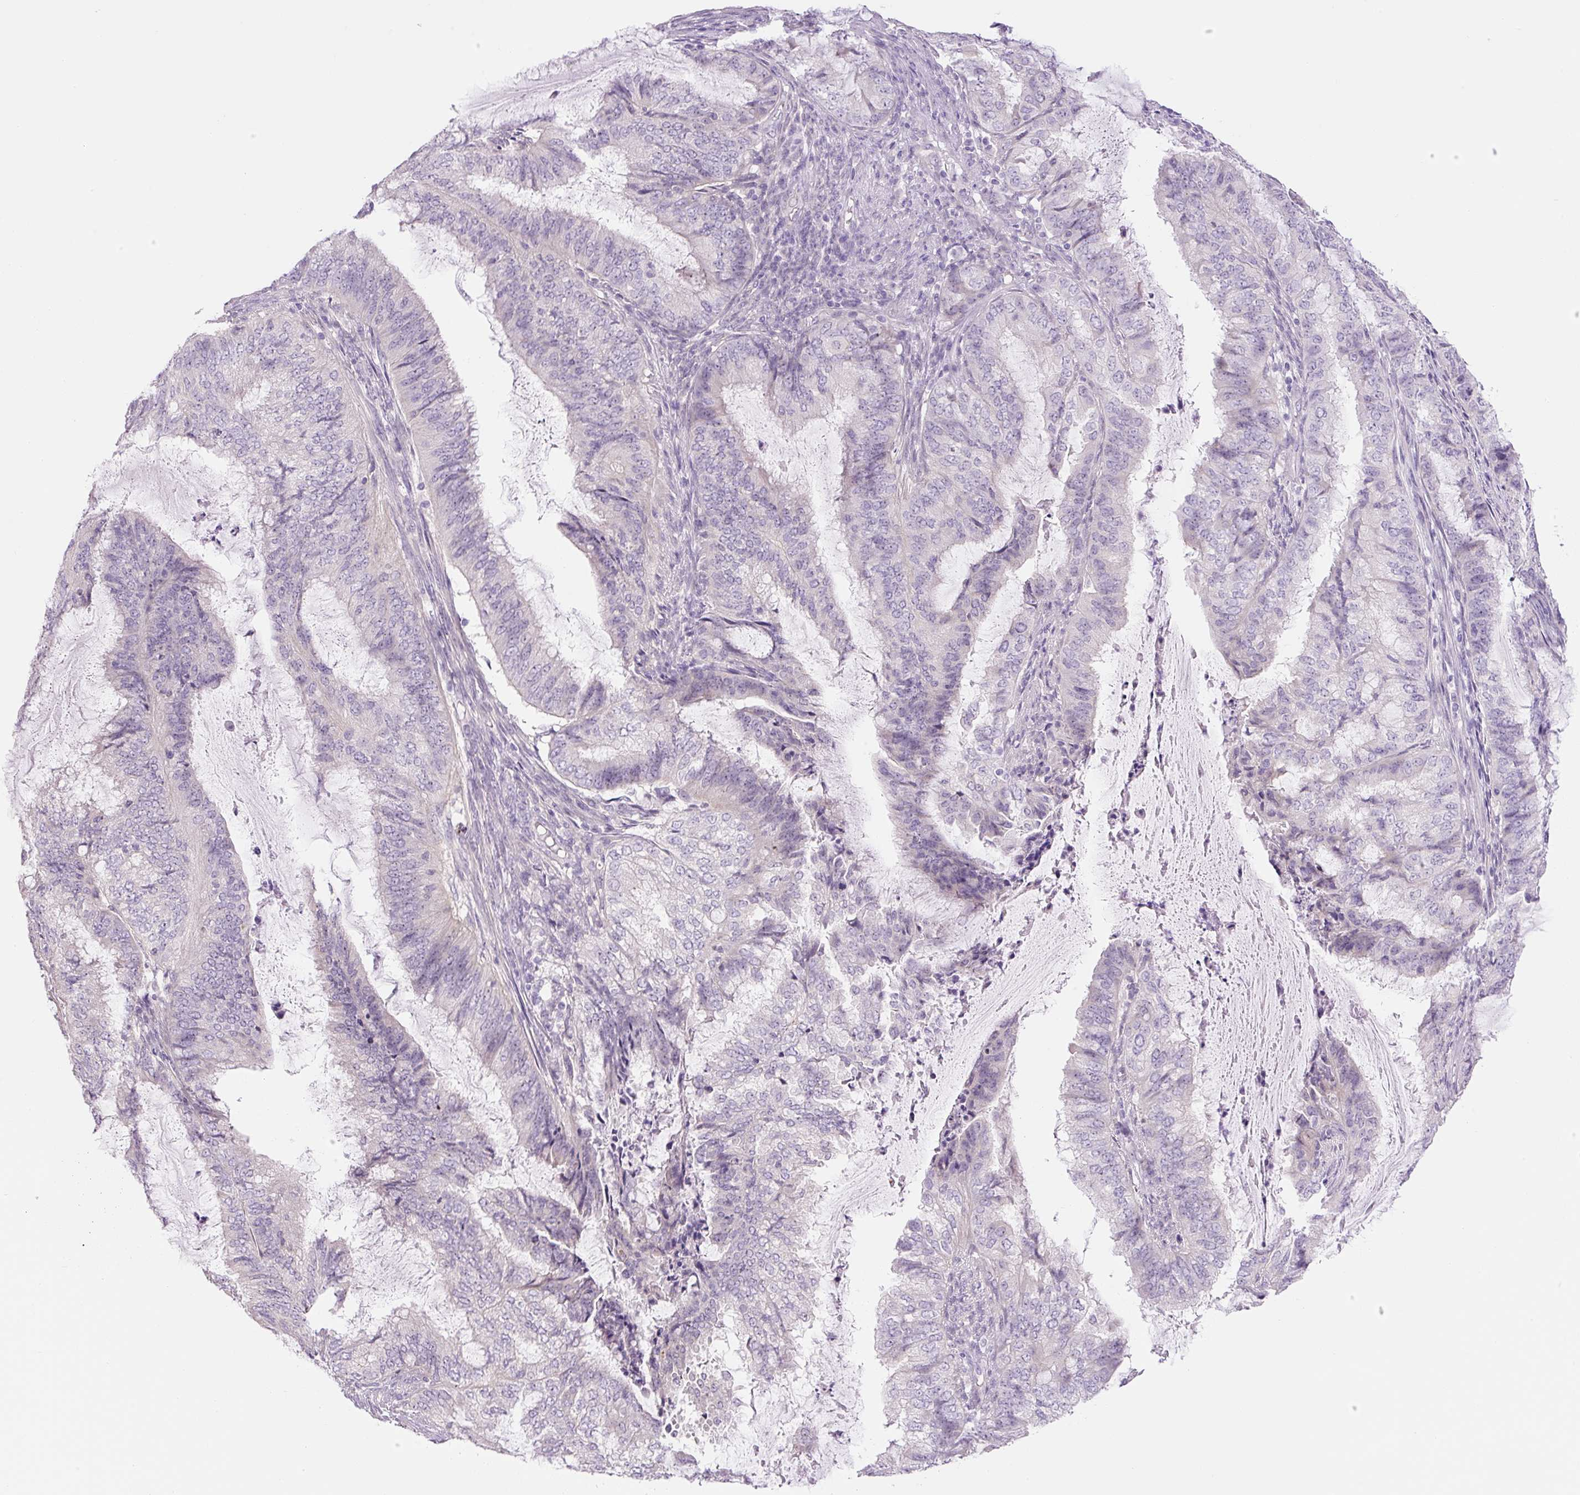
{"staining": {"intensity": "negative", "quantity": "none", "location": "none"}, "tissue": "endometrial cancer", "cell_type": "Tumor cells", "image_type": "cancer", "snomed": [{"axis": "morphology", "description": "Adenocarcinoma, NOS"}, {"axis": "topography", "description": "Endometrium"}], "caption": "High magnification brightfield microscopy of endometrial adenocarcinoma stained with DAB (brown) and counterstained with hematoxylin (blue): tumor cells show no significant expression. (DAB immunohistochemistry visualized using brightfield microscopy, high magnification).", "gene": "TMEM151B", "patient": {"sex": "female", "age": 51}}